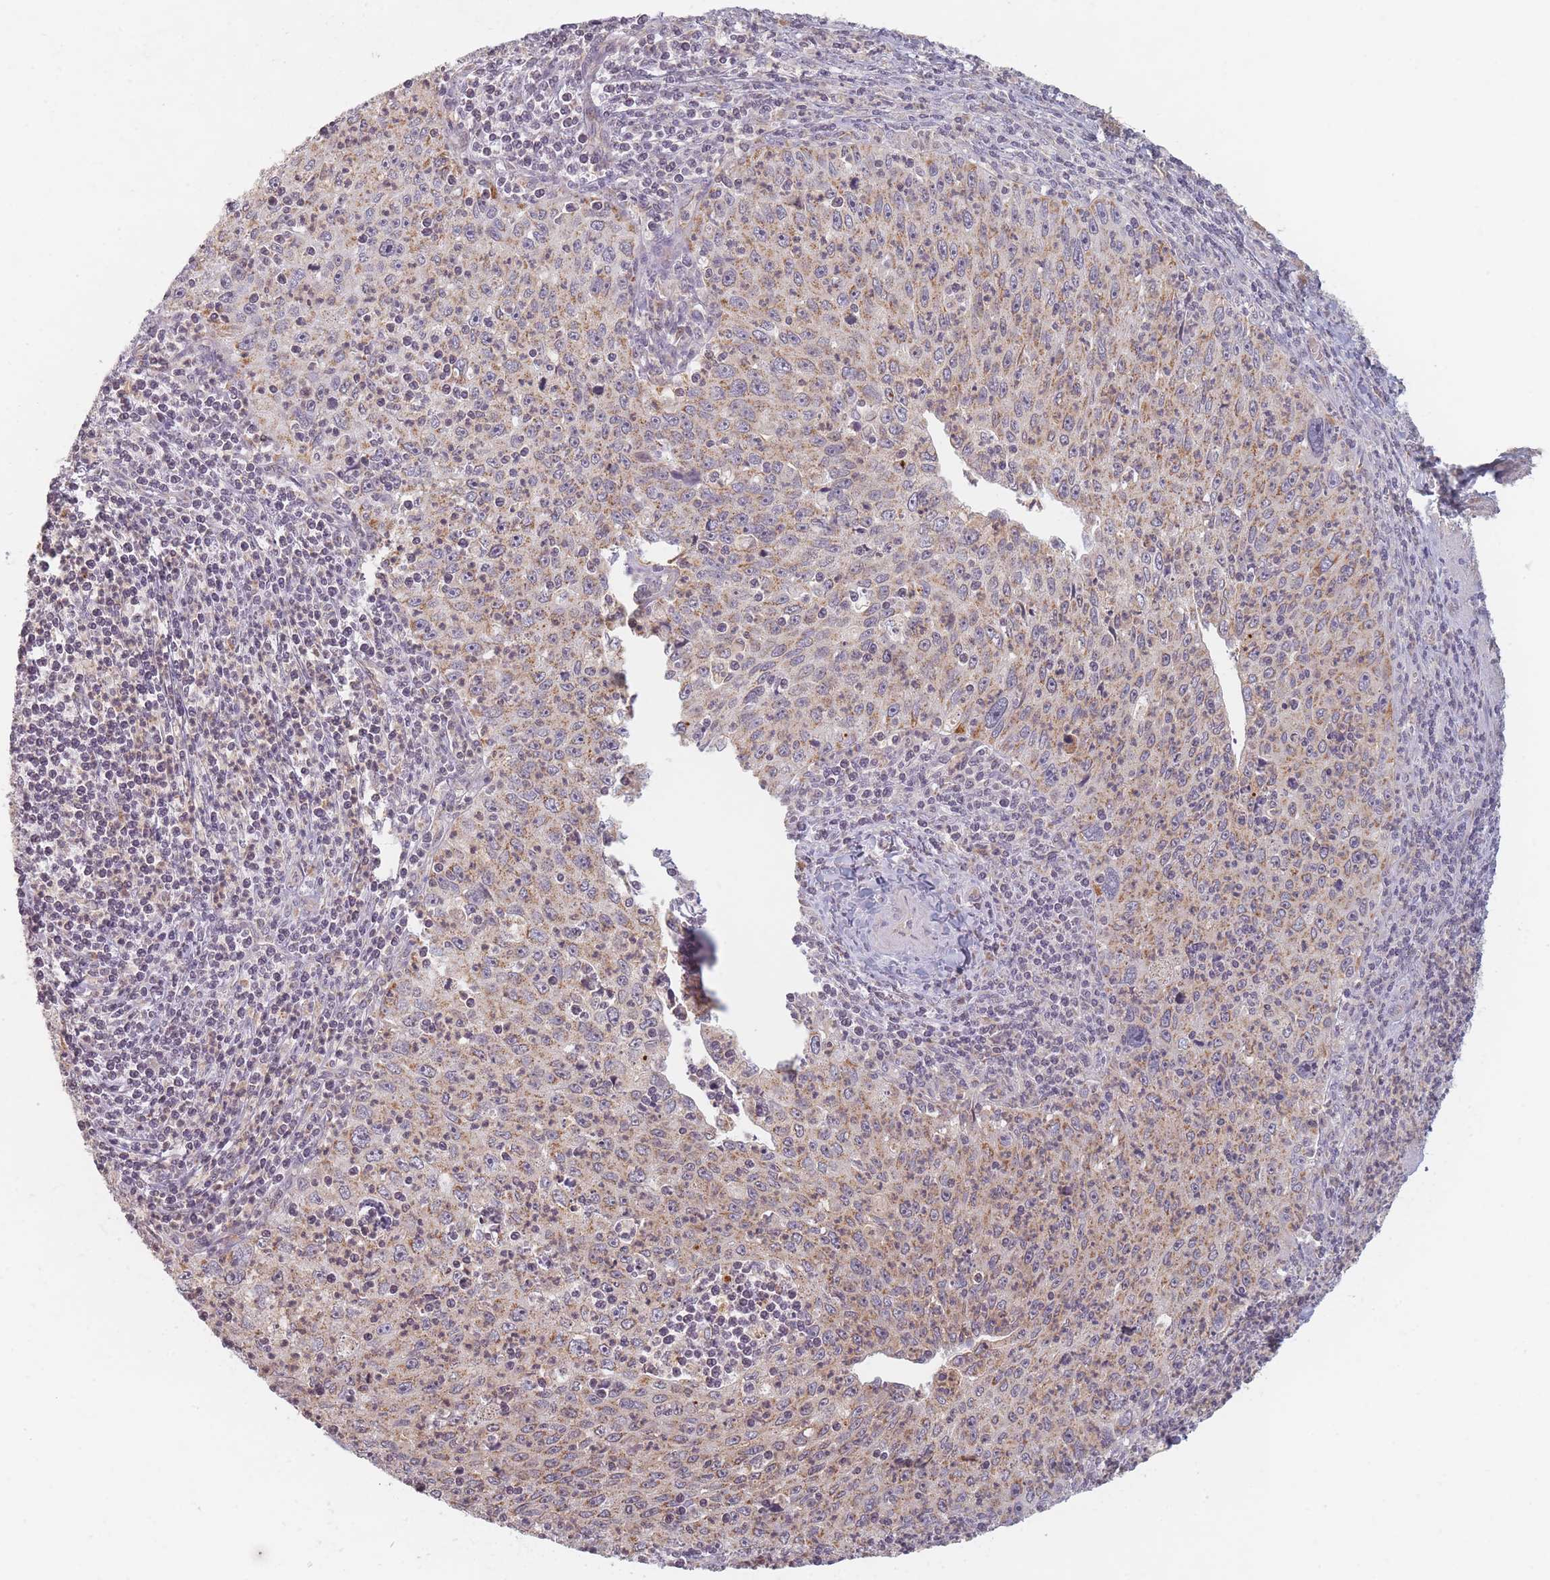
{"staining": {"intensity": "weak", "quantity": ">75%", "location": "cytoplasmic/membranous"}, "tissue": "cervical cancer", "cell_type": "Tumor cells", "image_type": "cancer", "snomed": [{"axis": "morphology", "description": "Squamous cell carcinoma, NOS"}, {"axis": "topography", "description": "Cervix"}], "caption": "Tumor cells exhibit low levels of weak cytoplasmic/membranous positivity in about >75% of cells in cervical squamous cell carcinoma. (brown staining indicates protein expression, while blue staining denotes nuclei).", "gene": "OR2M4", "patient": {"sex": "female", "age": 30}}